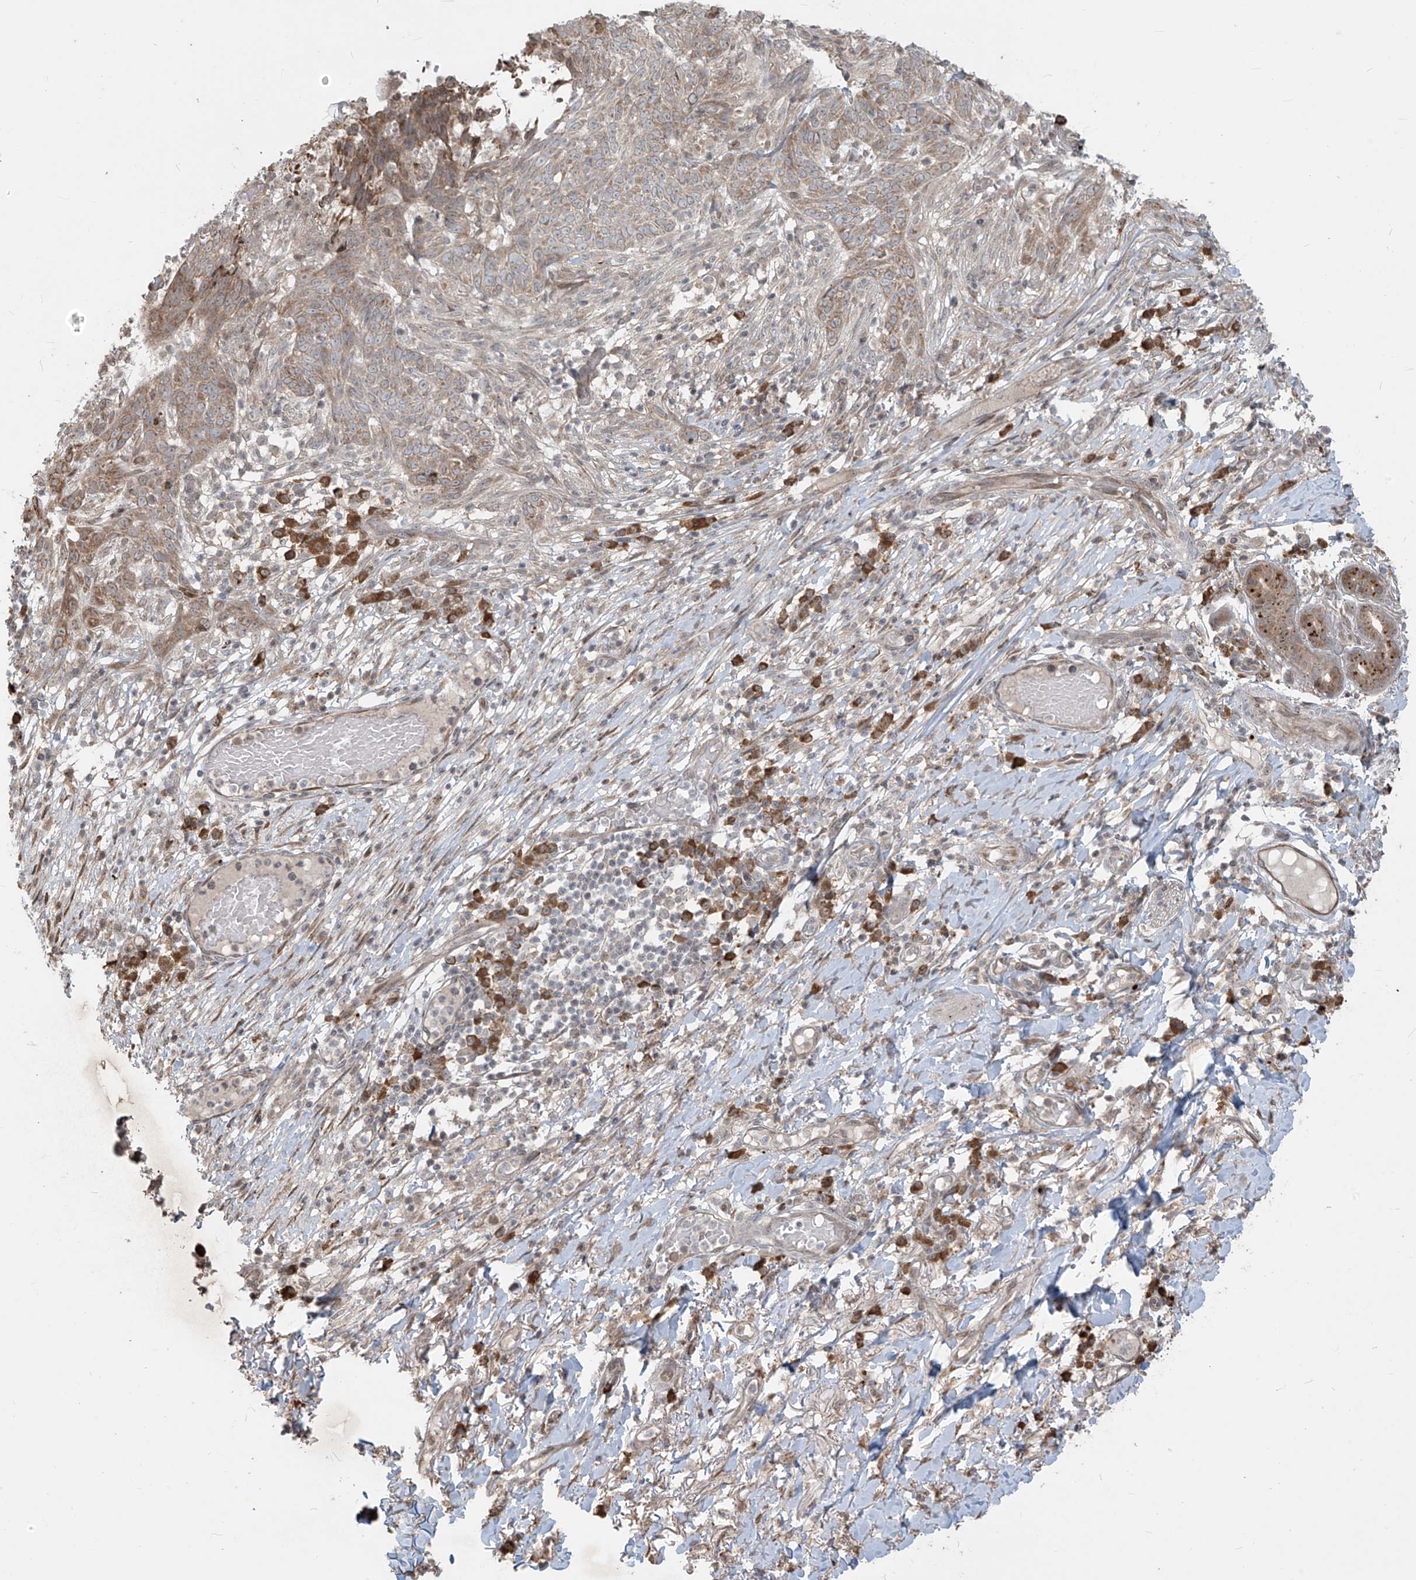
{"staining": {"intensity": "moderate", "quantity": "25%-75%", "location": "cytoplasmic/membranous"}, "tissue": "skin cancer", "cell_type": "Tumor cells", "image_type": "cancer", "snomed": [{"axis": "morphology", "description": "Normal tissue, NOS"}, {"axis": "morphology", "description": "Basal cell carcinoma"}, {"axis": "topography", "description": "Skin"}], "caption": "Immunohistochemistry (IHC) image of human basal cell carcinoma (skin) stained for a protein (brown), which exhibits medium levels of moderate cytoplasmic/membranous staining in approximately 25%-75% of tumor cells.", "gene": "PLEKHM3", "patient": {"sex": "male", "age": 64}}